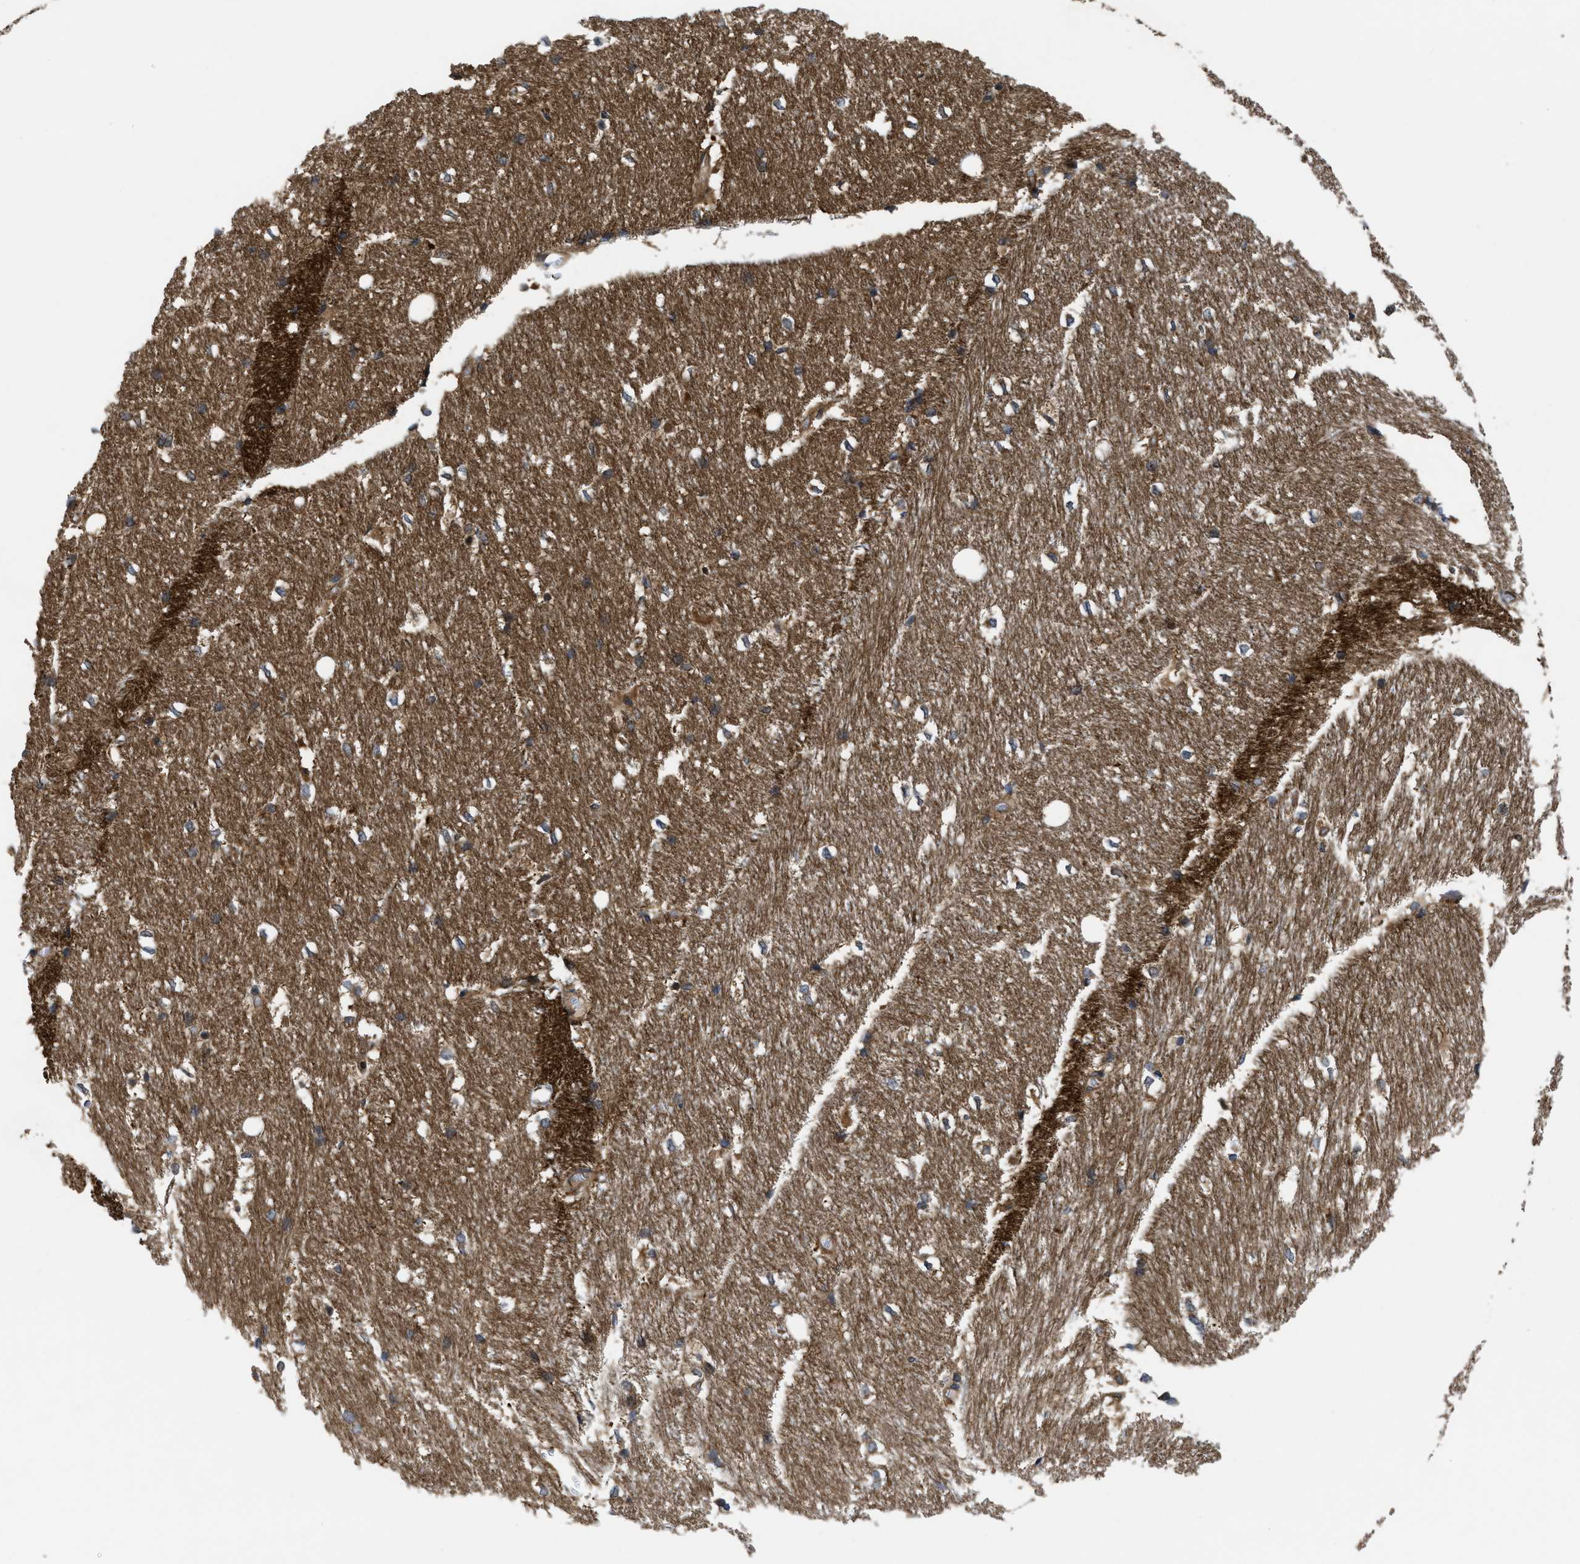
{"staining": {"intensity": "moderate", "quantity": "<25%", "location": "cytoplasmic/membranous"}, "tissue": "hippocampus", "cell_type": "Glial cells", "image_type": "normal", "snomed": [{"axis": "morphology", "description": "Normal tissue, NOS"}, {"axis": "topography", "description": "Hippocampus"}], "caption": "A brown stain shows moderate cytoplasmic/membranous positivity of a protein in glial cells of normal hippocampus.", "gene": "PPP2CB", "patient": {"sex": "female", "age": 19}}